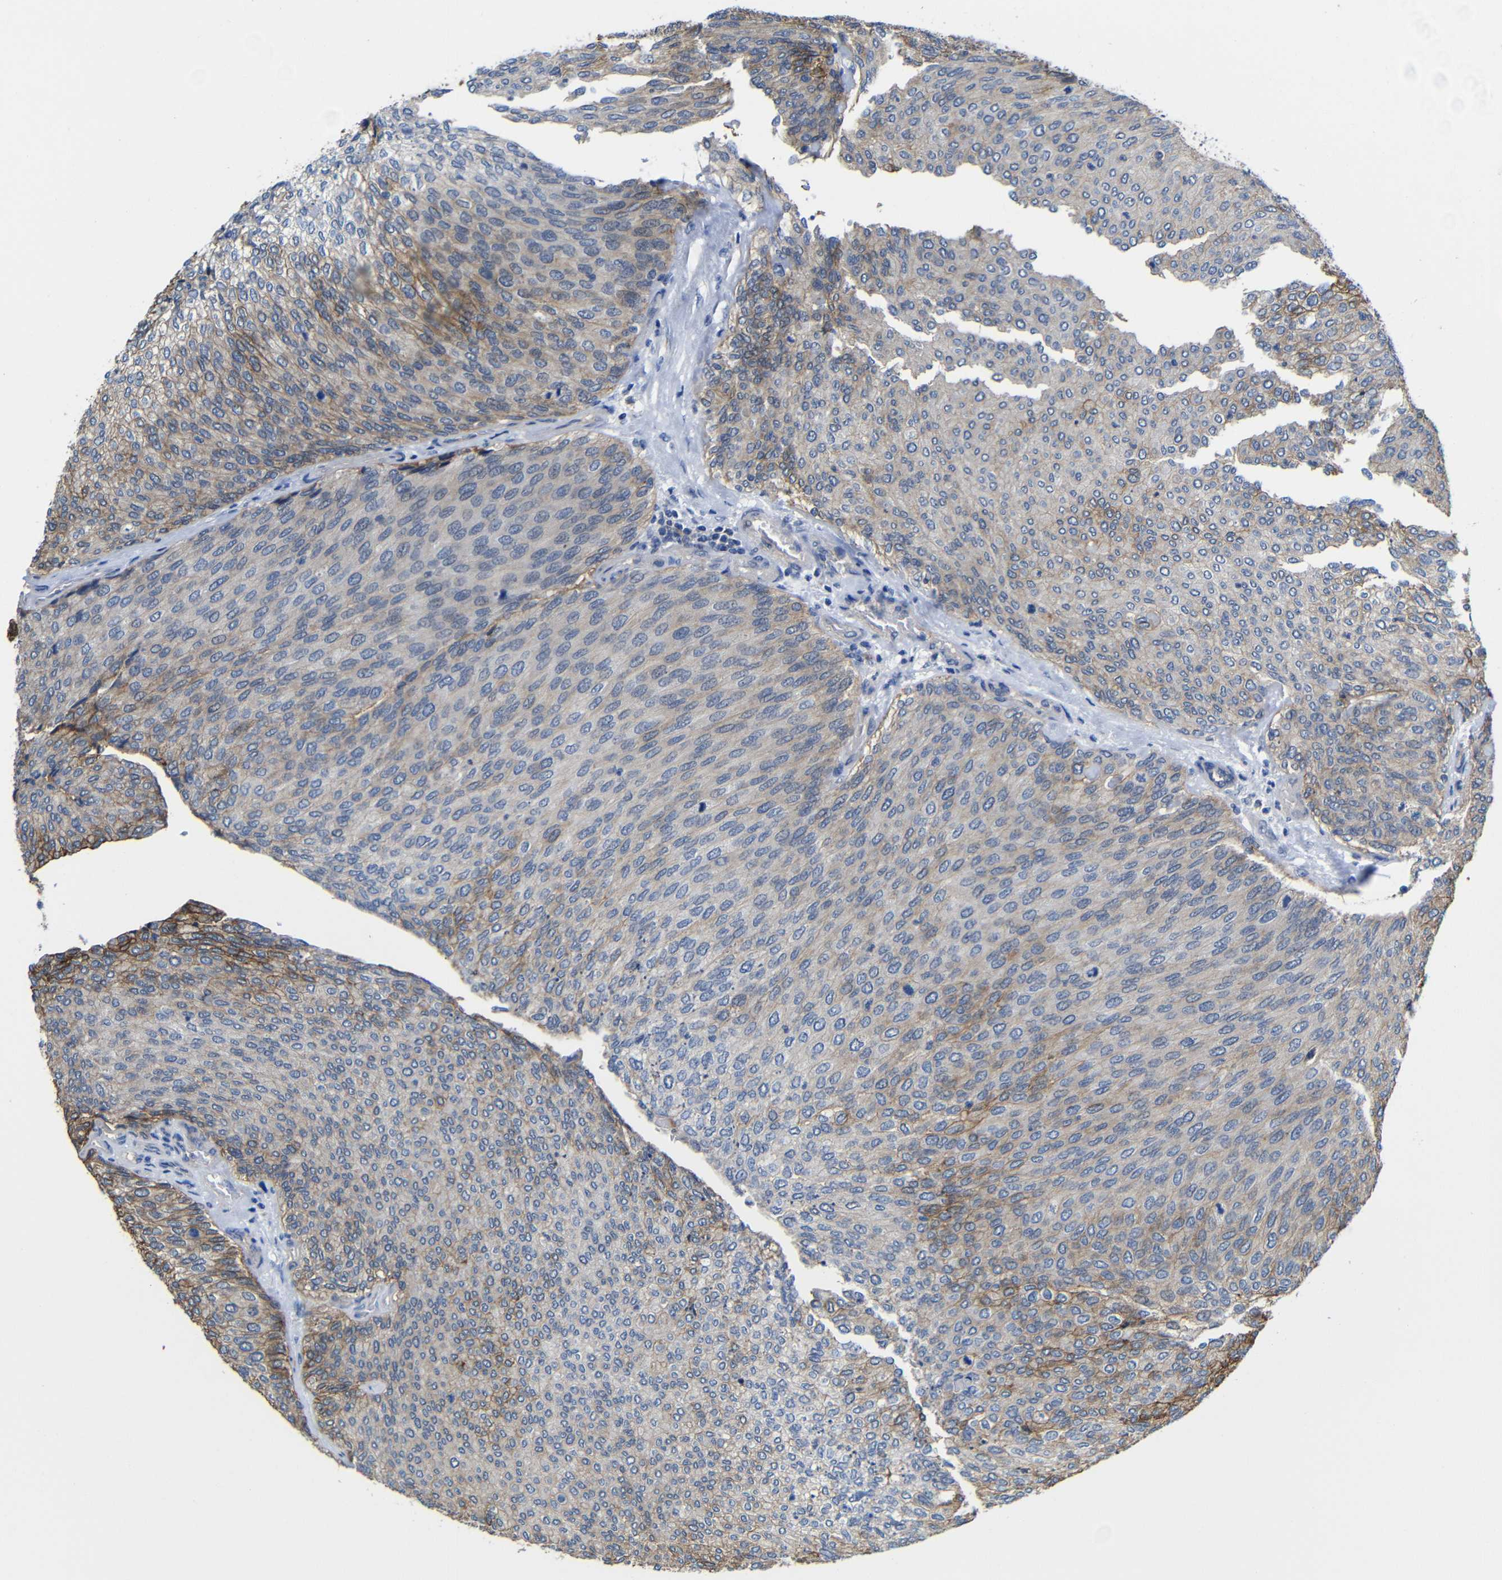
{"staining": {"intensity": "moderate", "quantity": "25%-75%", "location": "cytoplasmic/membranous"}, "tissue": "urothelial cancer", "cell_type": "Tumor cells", "image_type": "cancer", "snomed": [{"axis": "morphology", "description": "Urothelial carcinoma, Low grade"}, {"axis": "topography", "description": "Urinary bladder"}], "caption": "DAB (3,3'-diaminobenzidine) immunohistochemical staining of urothelial cancer shows moderate cytoplasmic/membranous protein expression in about 25%-75% of tumor cells. (DAB IHC with brightfield microscopy, high magnification).", "gene": "ZNF90", "patient": {"sex": "female", "age": 79}}